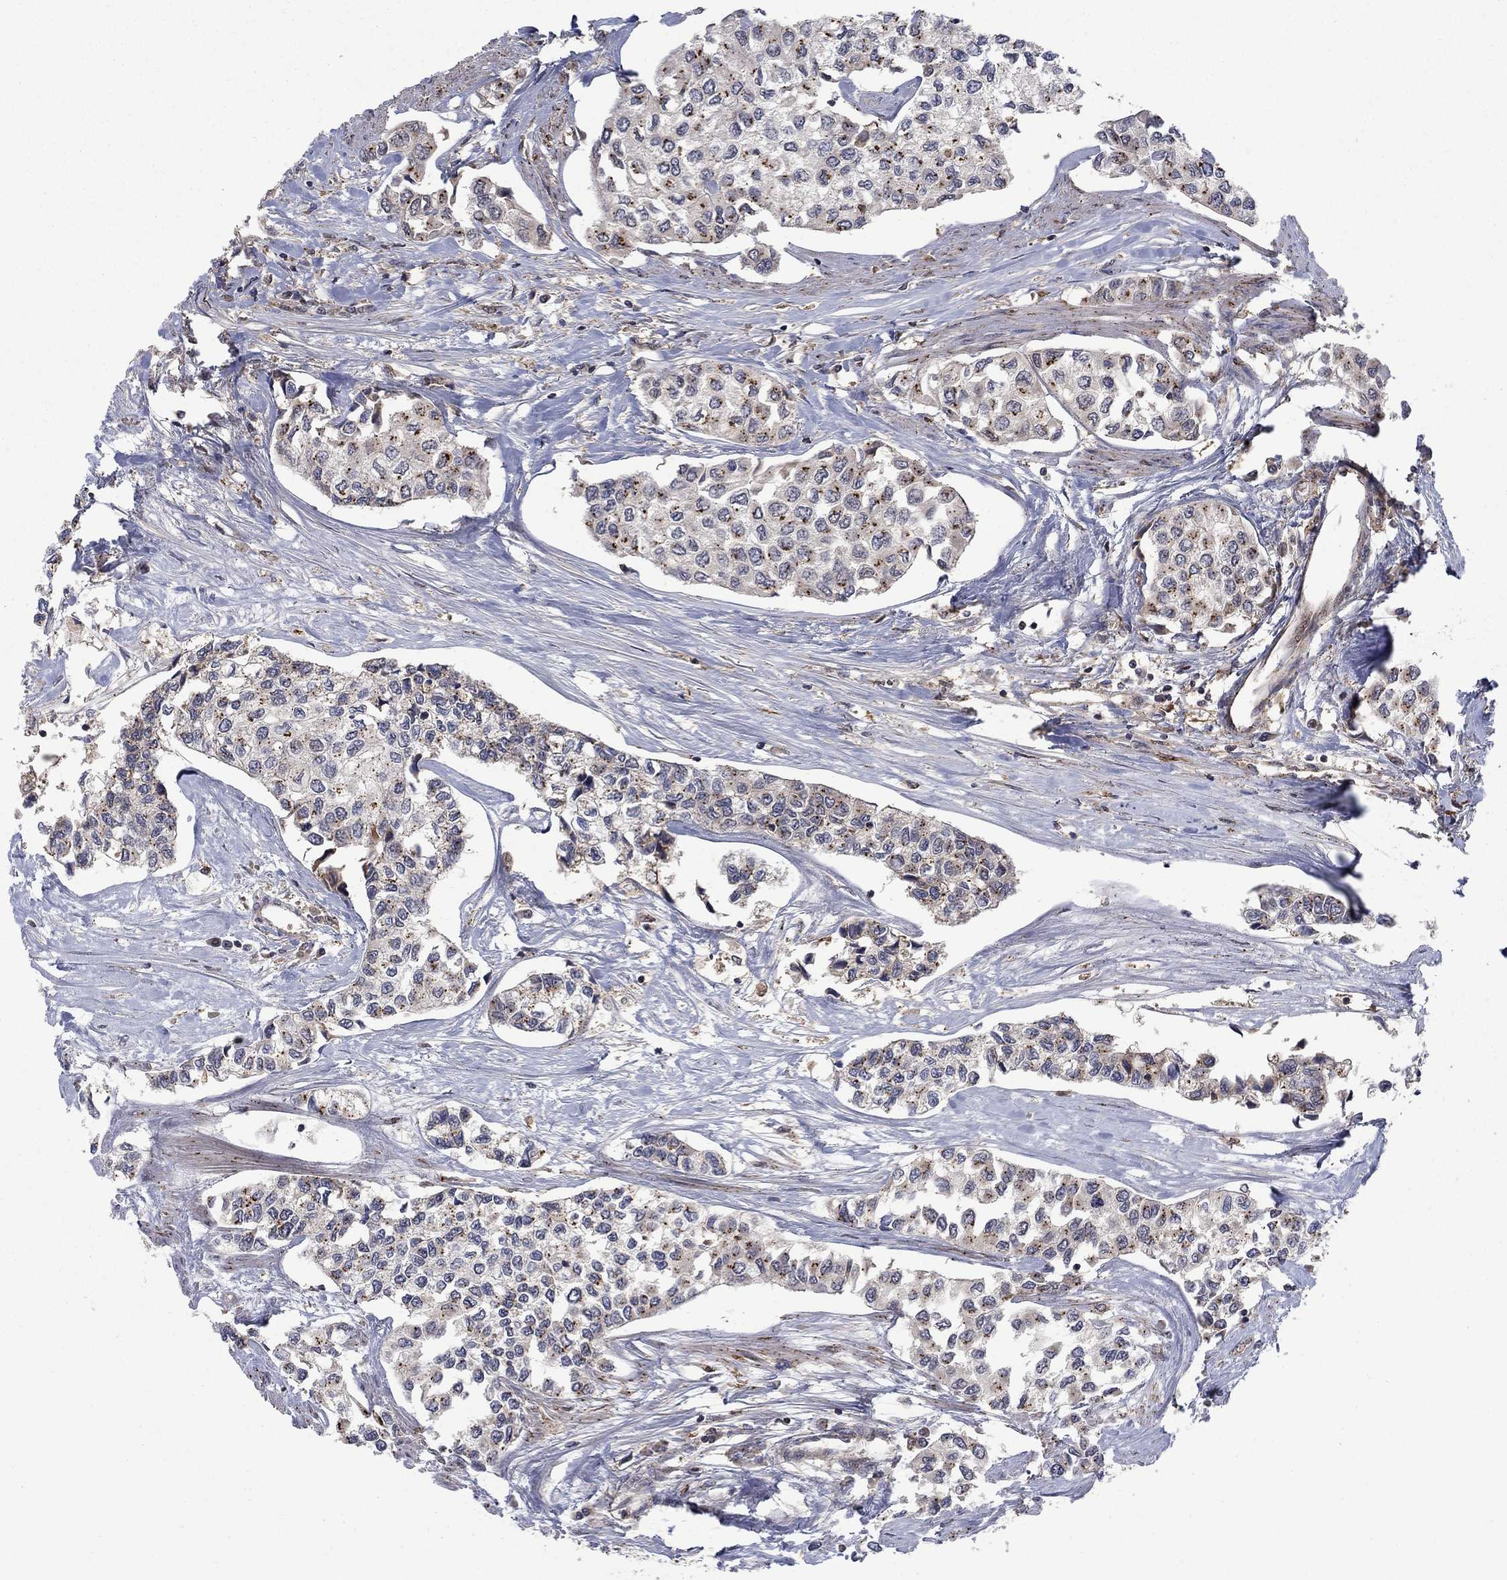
{"staining": {"intensity": "moderate", "quantity": "25%-75%", "location": "cytoplasmic/membranous"}, "tissue": "urothelial cancer", "cell_type": "Tumor cells", "image_type": "cancer", "snomed": [{"axis": "morphology", "description": "Urothelial carcinoma, High grade"}, {"axis": "topography", "description": "Urinary bladder"}], "caption": "A micrograph of urothelial carcinoma (high-grade) stained for a protein displays moderate cytoplasmic/membranous brown staining in tumor cells.", "gene": "IFI35", "patient": {"sex": "male", "age": 73}}